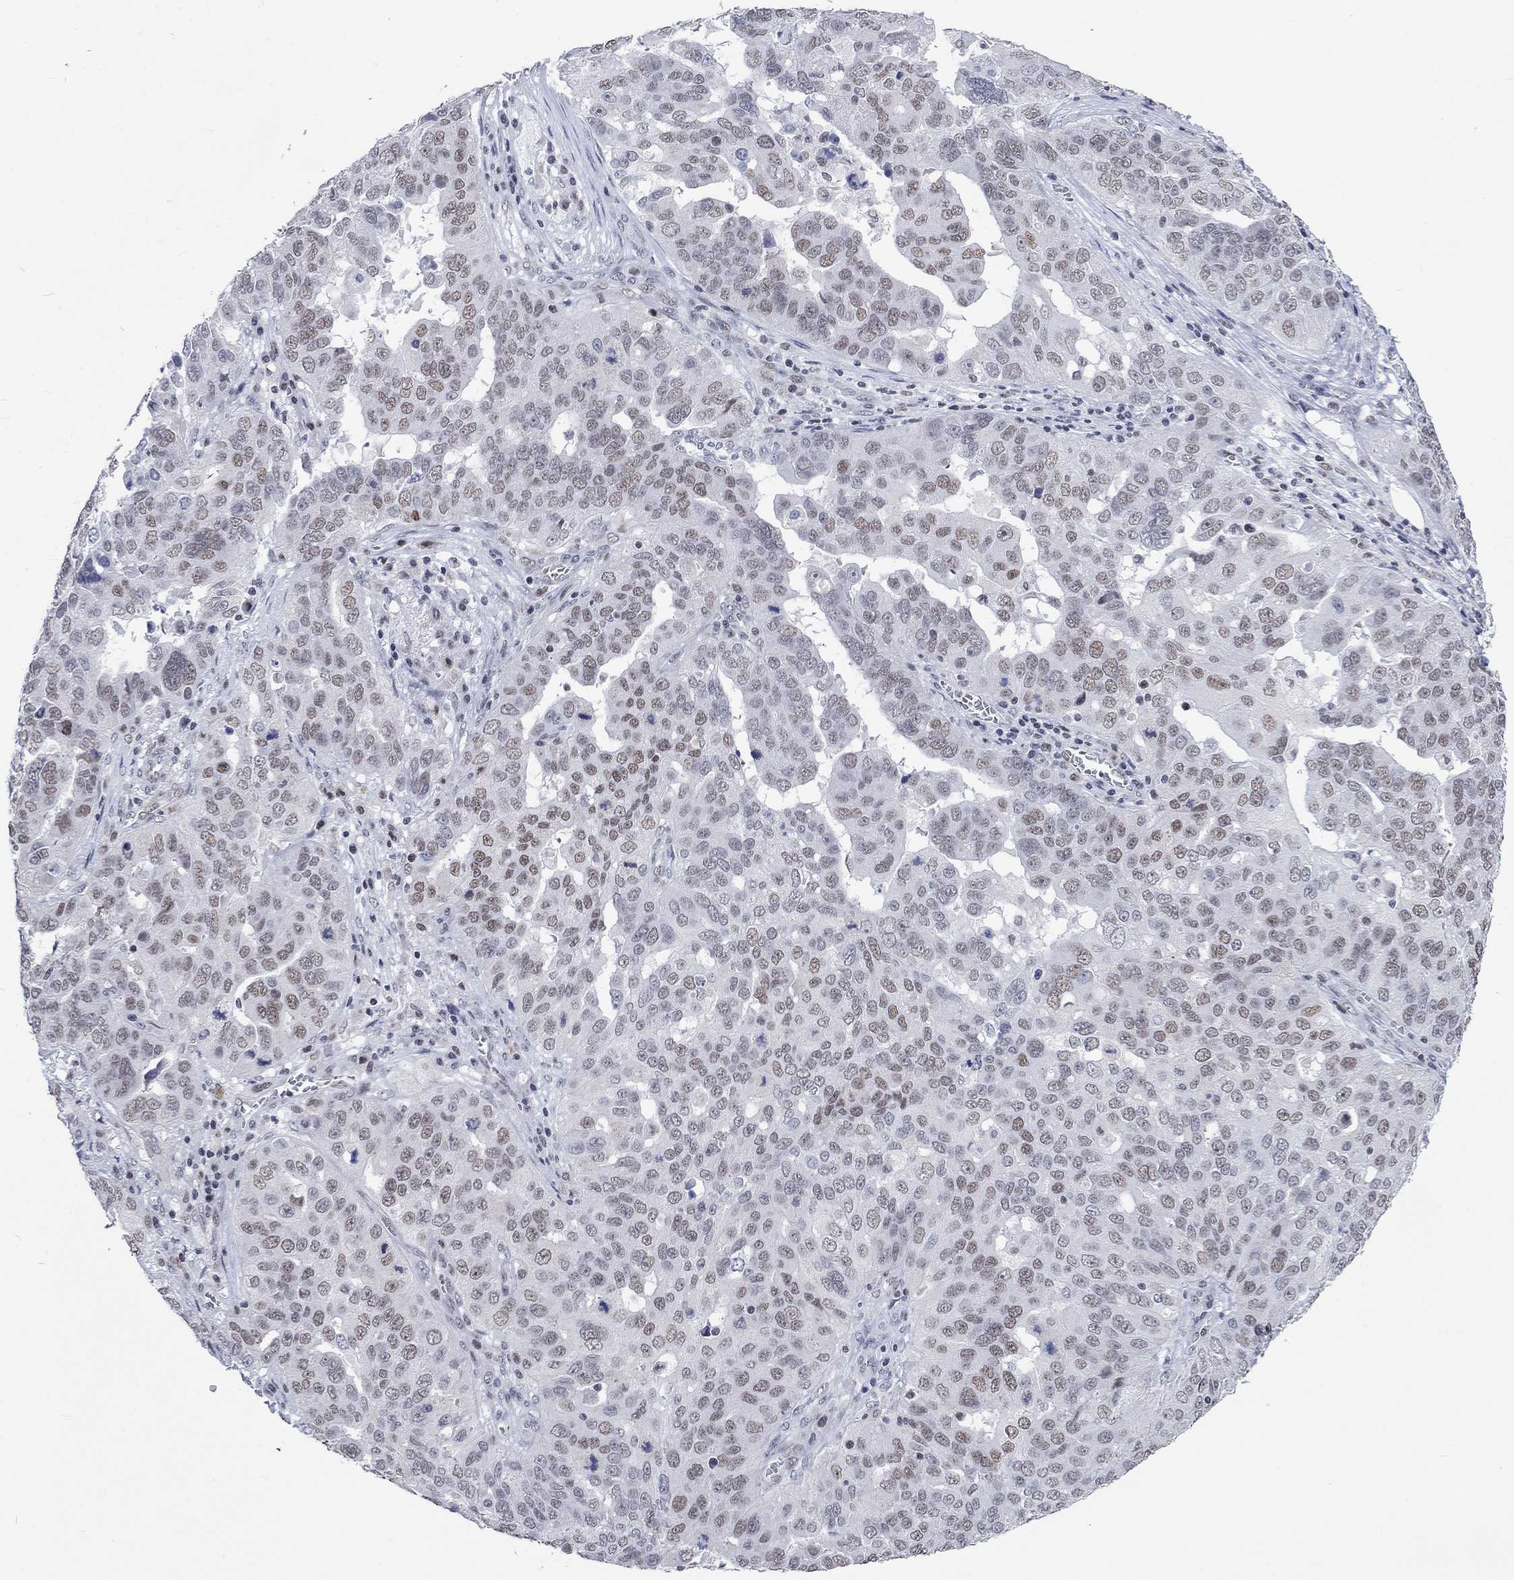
{"staining": {"intensity": "moderate", "quantity": "<25%", "location": "nuclear"}, "tissue": "ovarian cancer", "cell_type": "Tumor cells", "image_type": "cancer", "snomed": [{"axis": "morphology", "description": "Carcinoma, endometroid"}, {"axis": "topography", "description": "Soft tissue"}, {"axis": "topography", "description": "Ovary"}], "caption": "This is a micrograph of immunohistochemistry (IHC) staining of ovarian cancer, which shows moderate expression in the nuclear of tumor cells.", "gene": "HCFC1", "patient": {"sex": "female", "age": 52}}